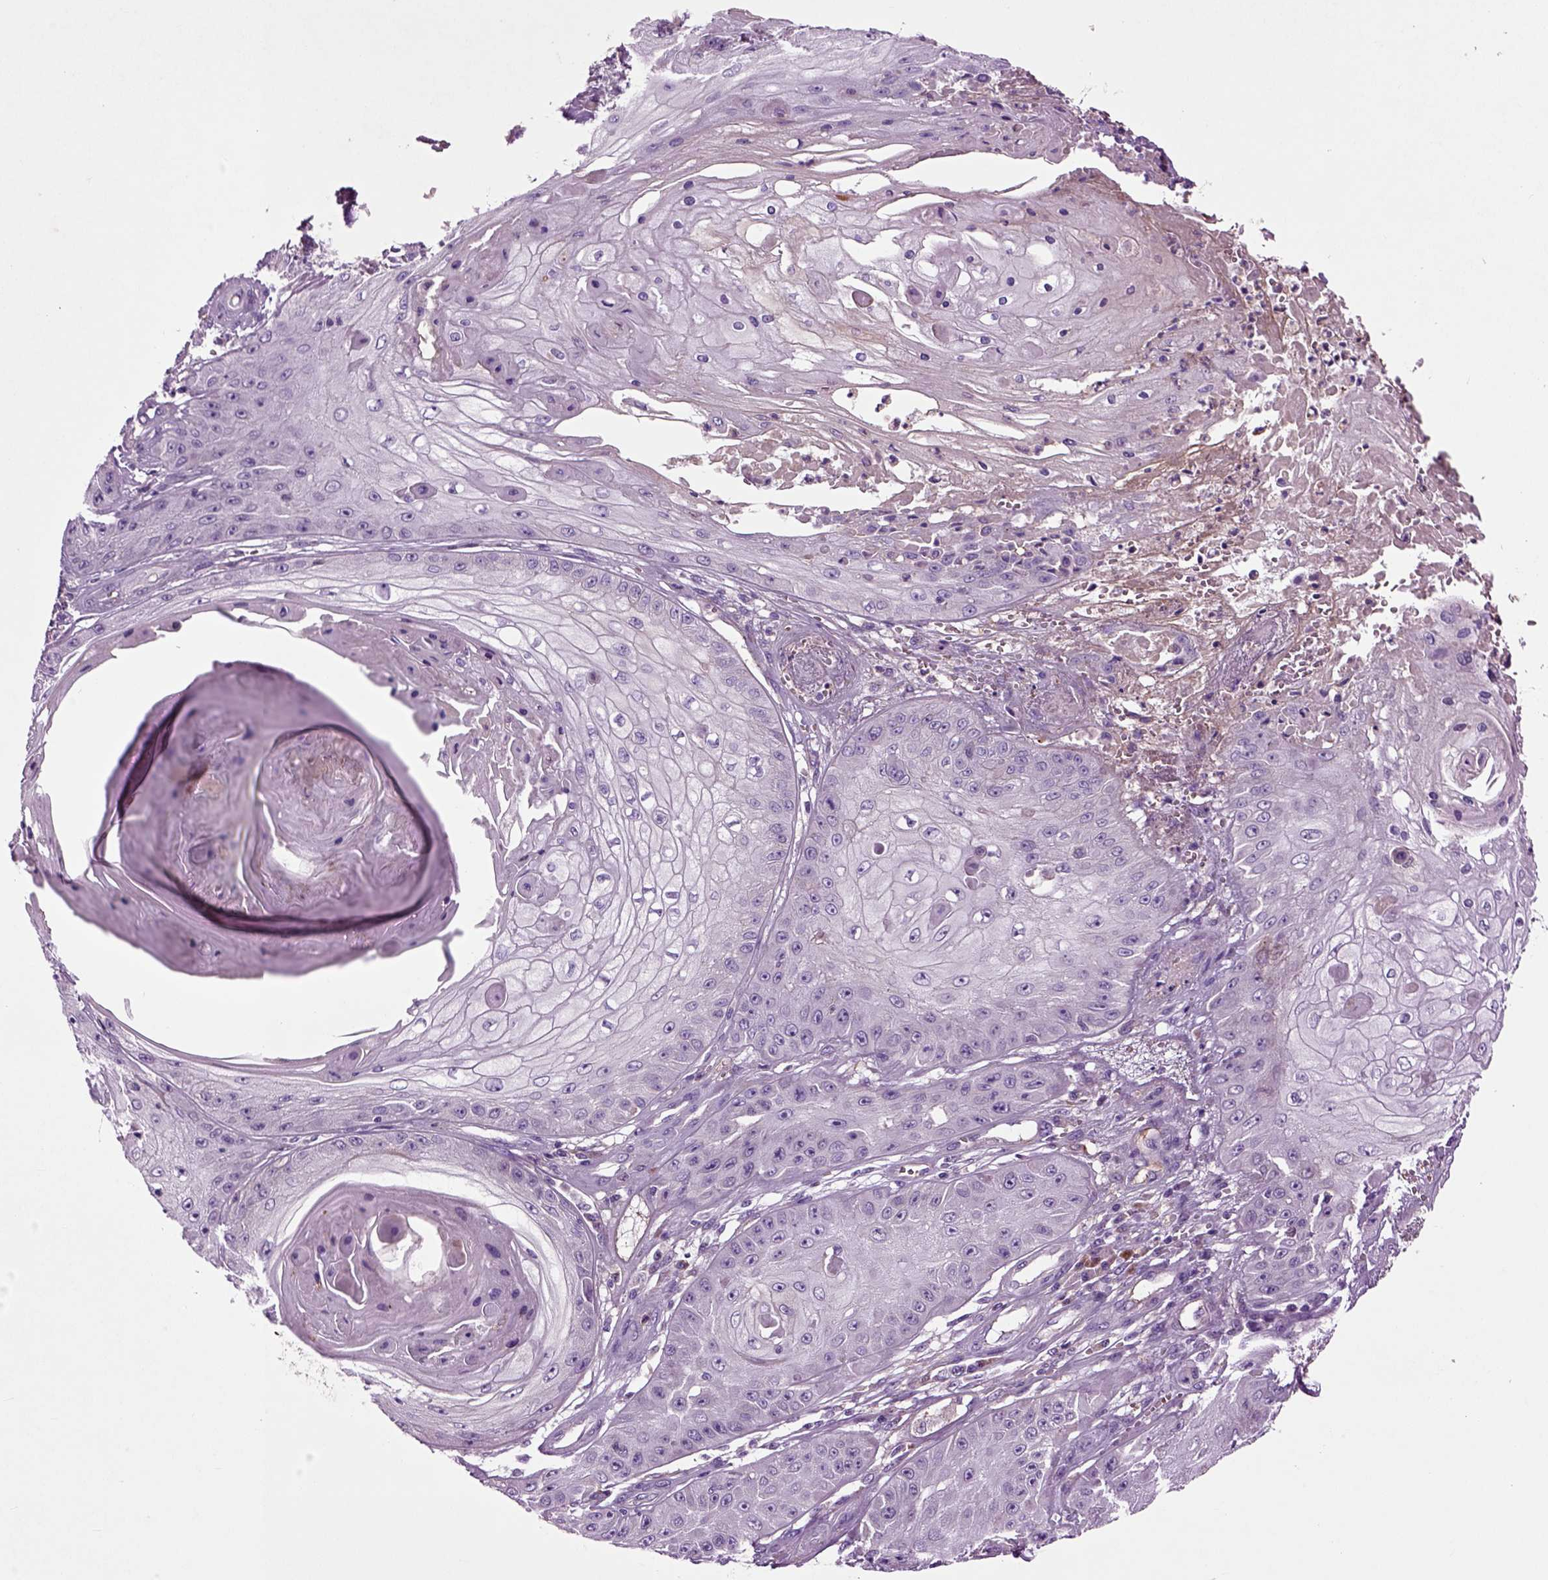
{"staining": {"intensity": "negative", "quantity": "none", "location": "none"}, "tissue": "skin cancer", "cell_type": "Tumor cells", "image_type": "cancer", "snomed": [{"axis": "morphology", "description": "Squamous cell carcinoma, NOS"}, {"axis": "topography", "description": "Skin"}], "caption": "IHC image of skin cancer stained for a protein (brown), which reveals no positivity in tumor cells.", "gene": "SPON1", "patient": {"sex": "male", "age": 70}}